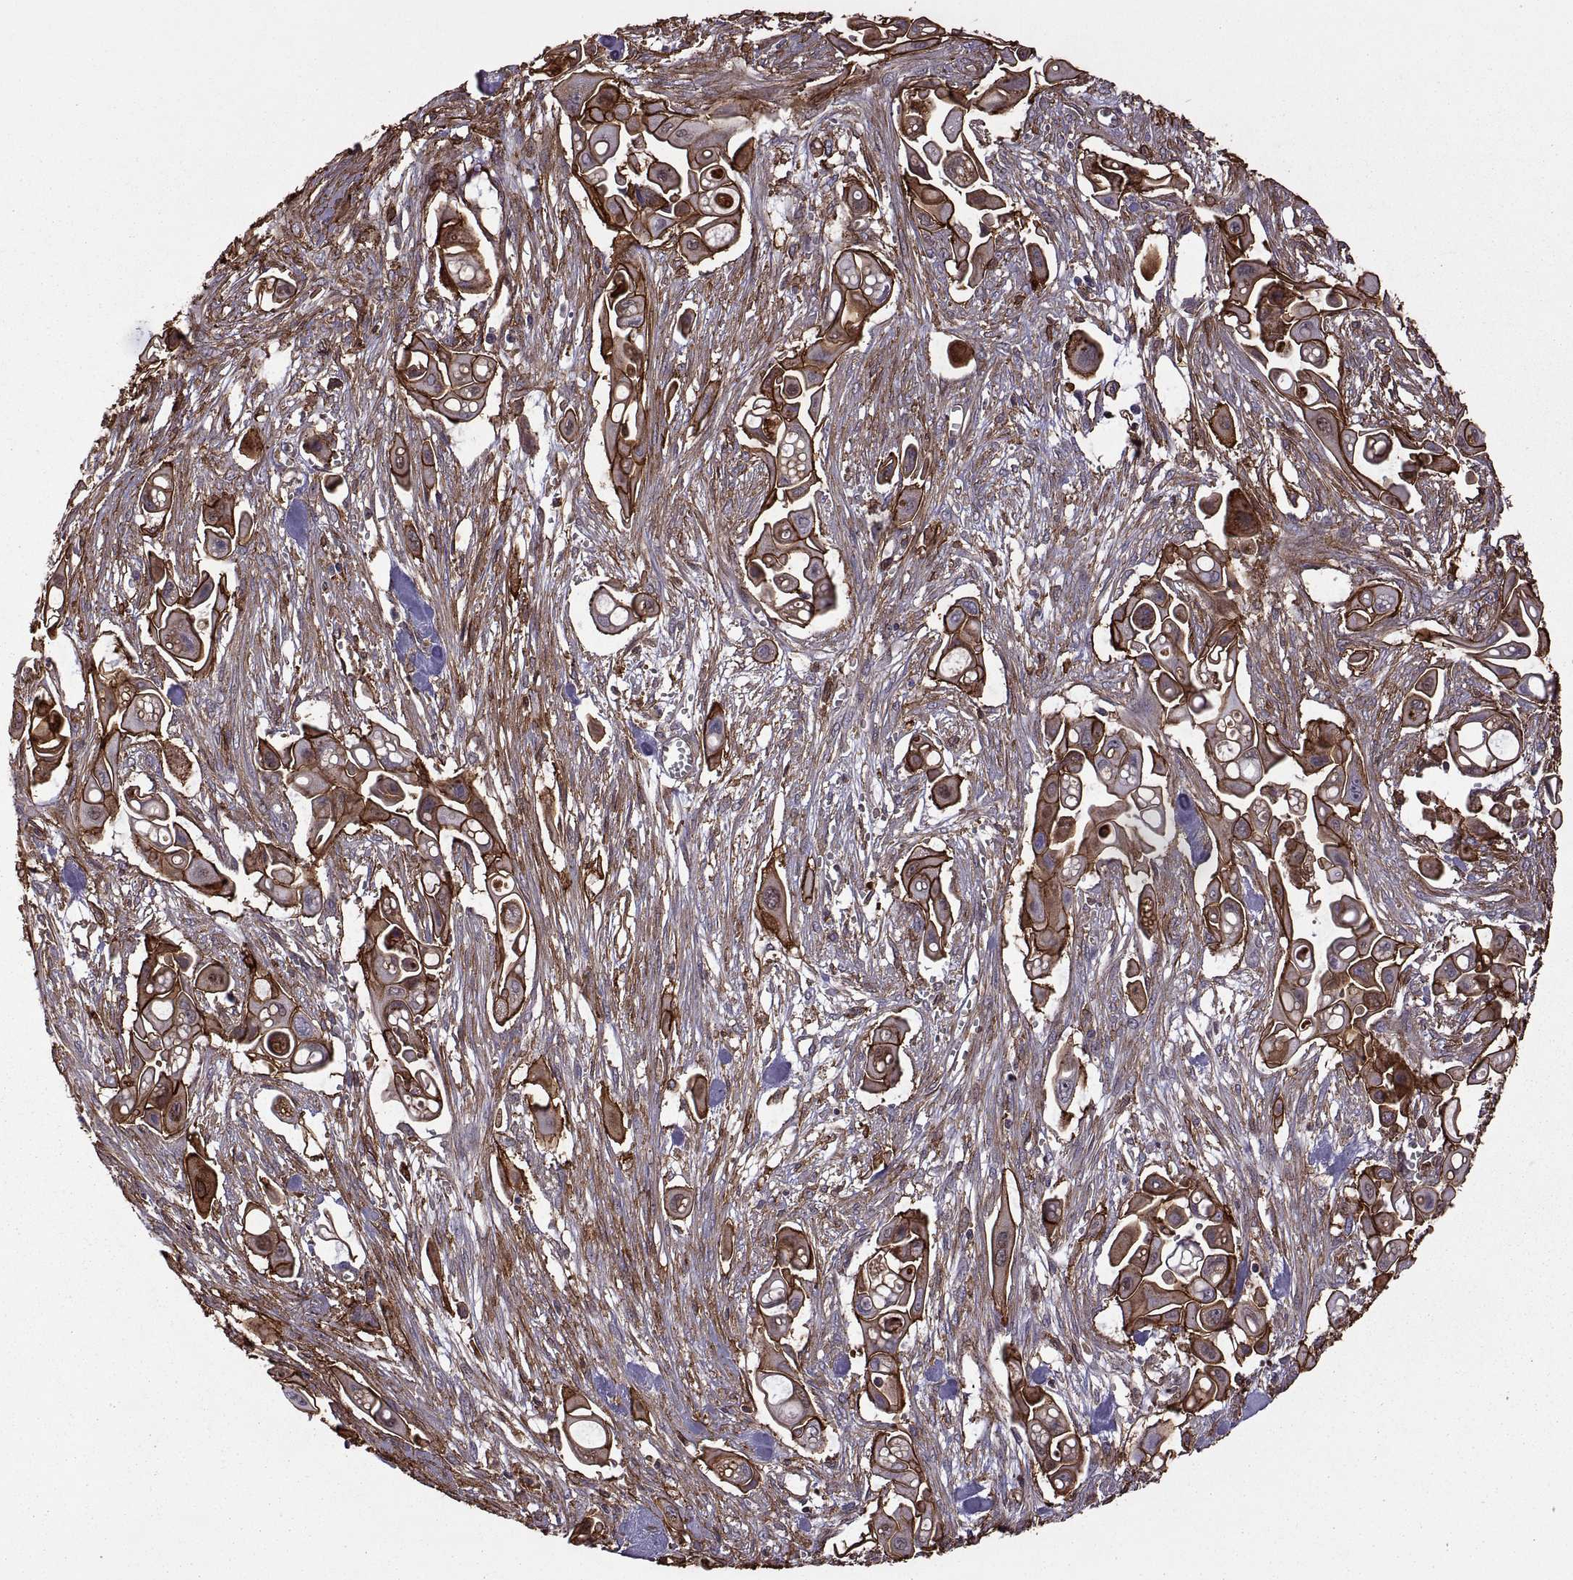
{"staining": {"intensity": "strong", "quantity": ">75%", "location": "cytoplasmic/membranous"}, "tissue": "pancreatic cancer", "cell_type": "Tumor cells", "image_type": "cancer", "snomed": [{"axis": "morphology", "description": "Adenocarcinoma, NOS"}, {"axis": "topography", "description": "Pancreas"}], "caption": "Strong cytoplasmic/membranous protein staining is appreciated in about >75% of tumor cells in pancreatic adenocarcinoma.", "gene": "S100A10", "patient": {"sex": "male", "age": 50}}